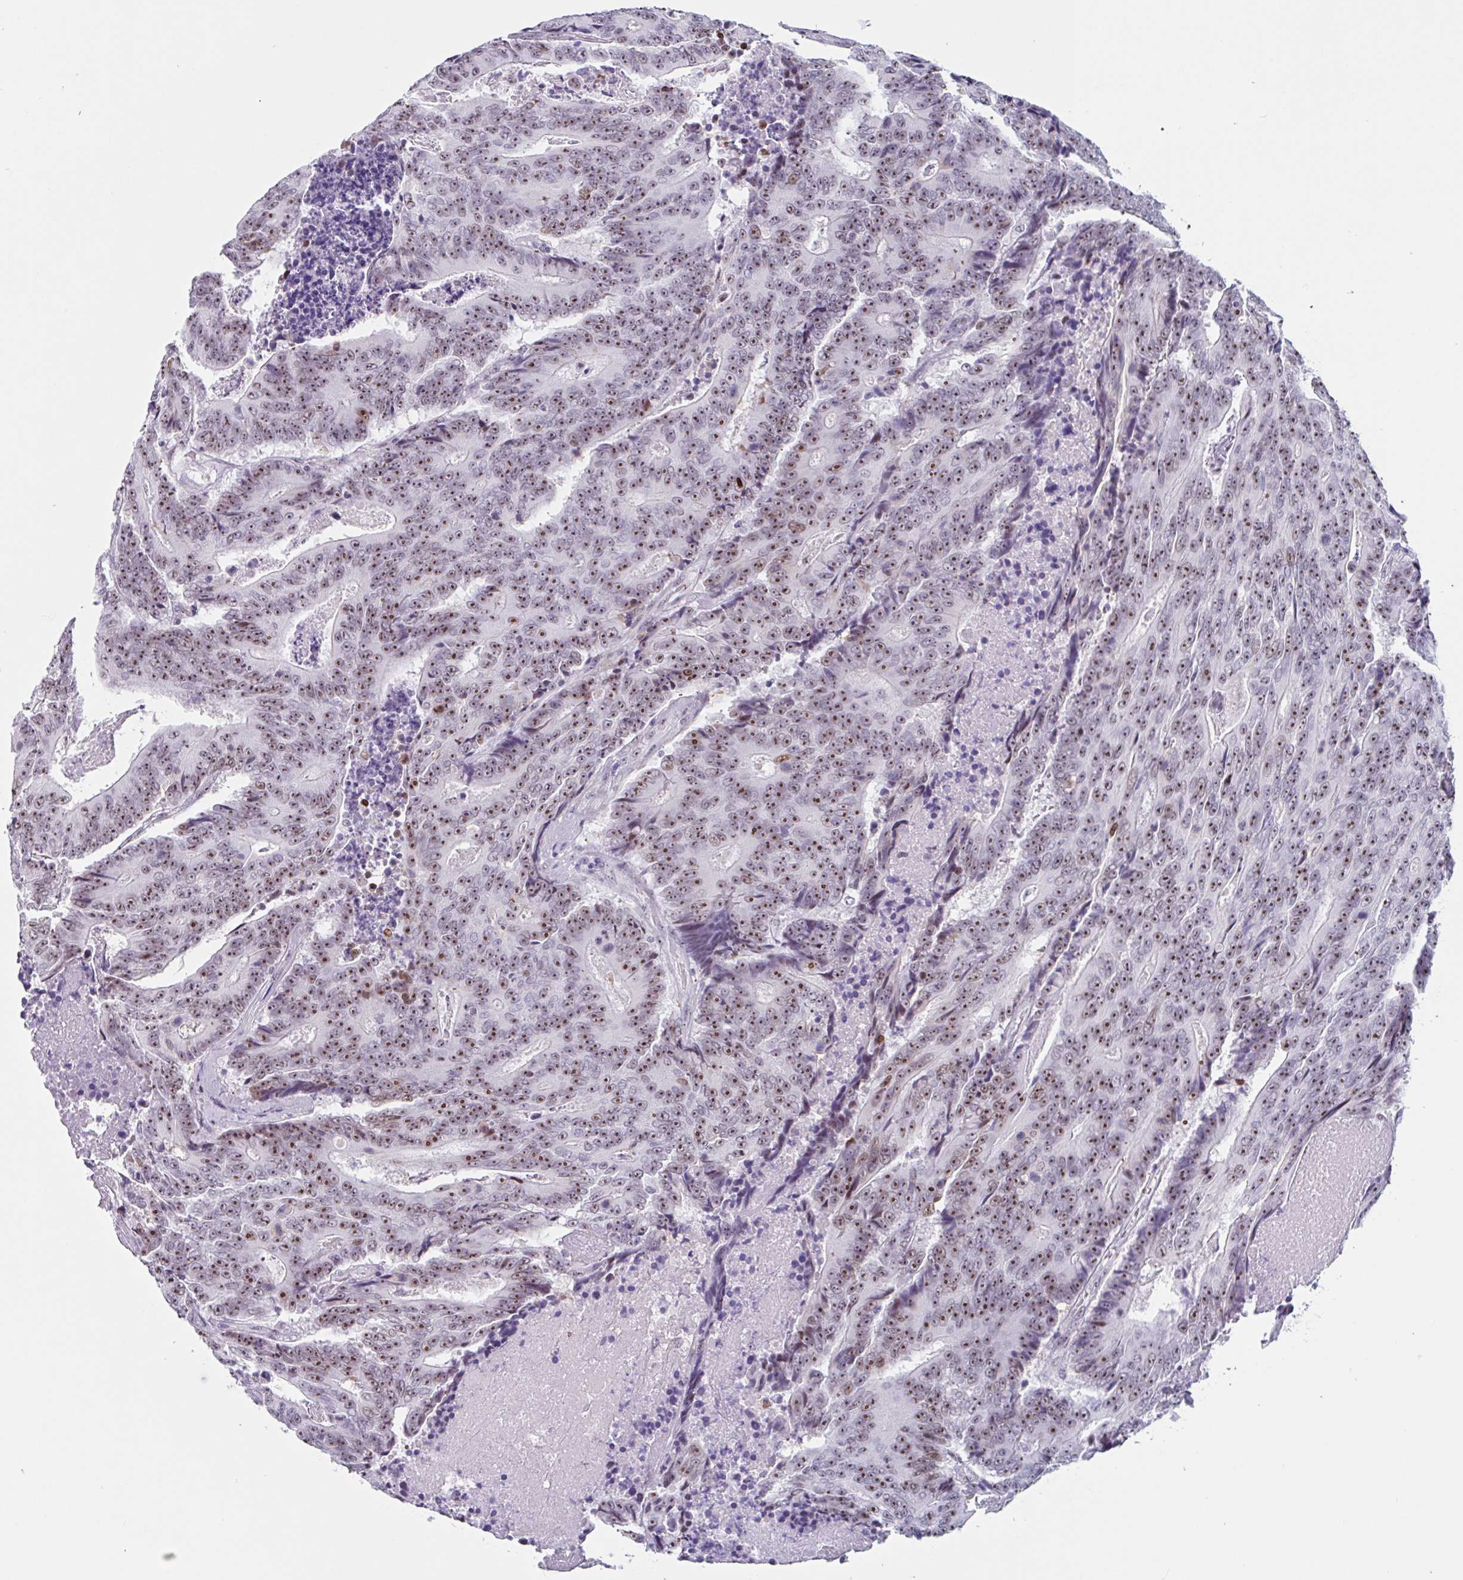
{"staining": {"intensity": "moderate", "quantity": ">75%", "location": "nuclear"}, "tissue": "colorectal cancer", "cell_type": "Tumor cells", "image_type": "cancer", "snomed": [{"axis": "morphology", "description": "Adenocarcinoma, NOS"}, {"axis": "topography", "description": "Colon"}], "caption": "Immunohistochemical staining of colorectal cancer (adenocarcinoma) reveals medium levels of moderate nuclear protein expression in approximately >75% of tumor cells.", "gene": "LENG9", "patient": {"sex": "male", "age": 83}}